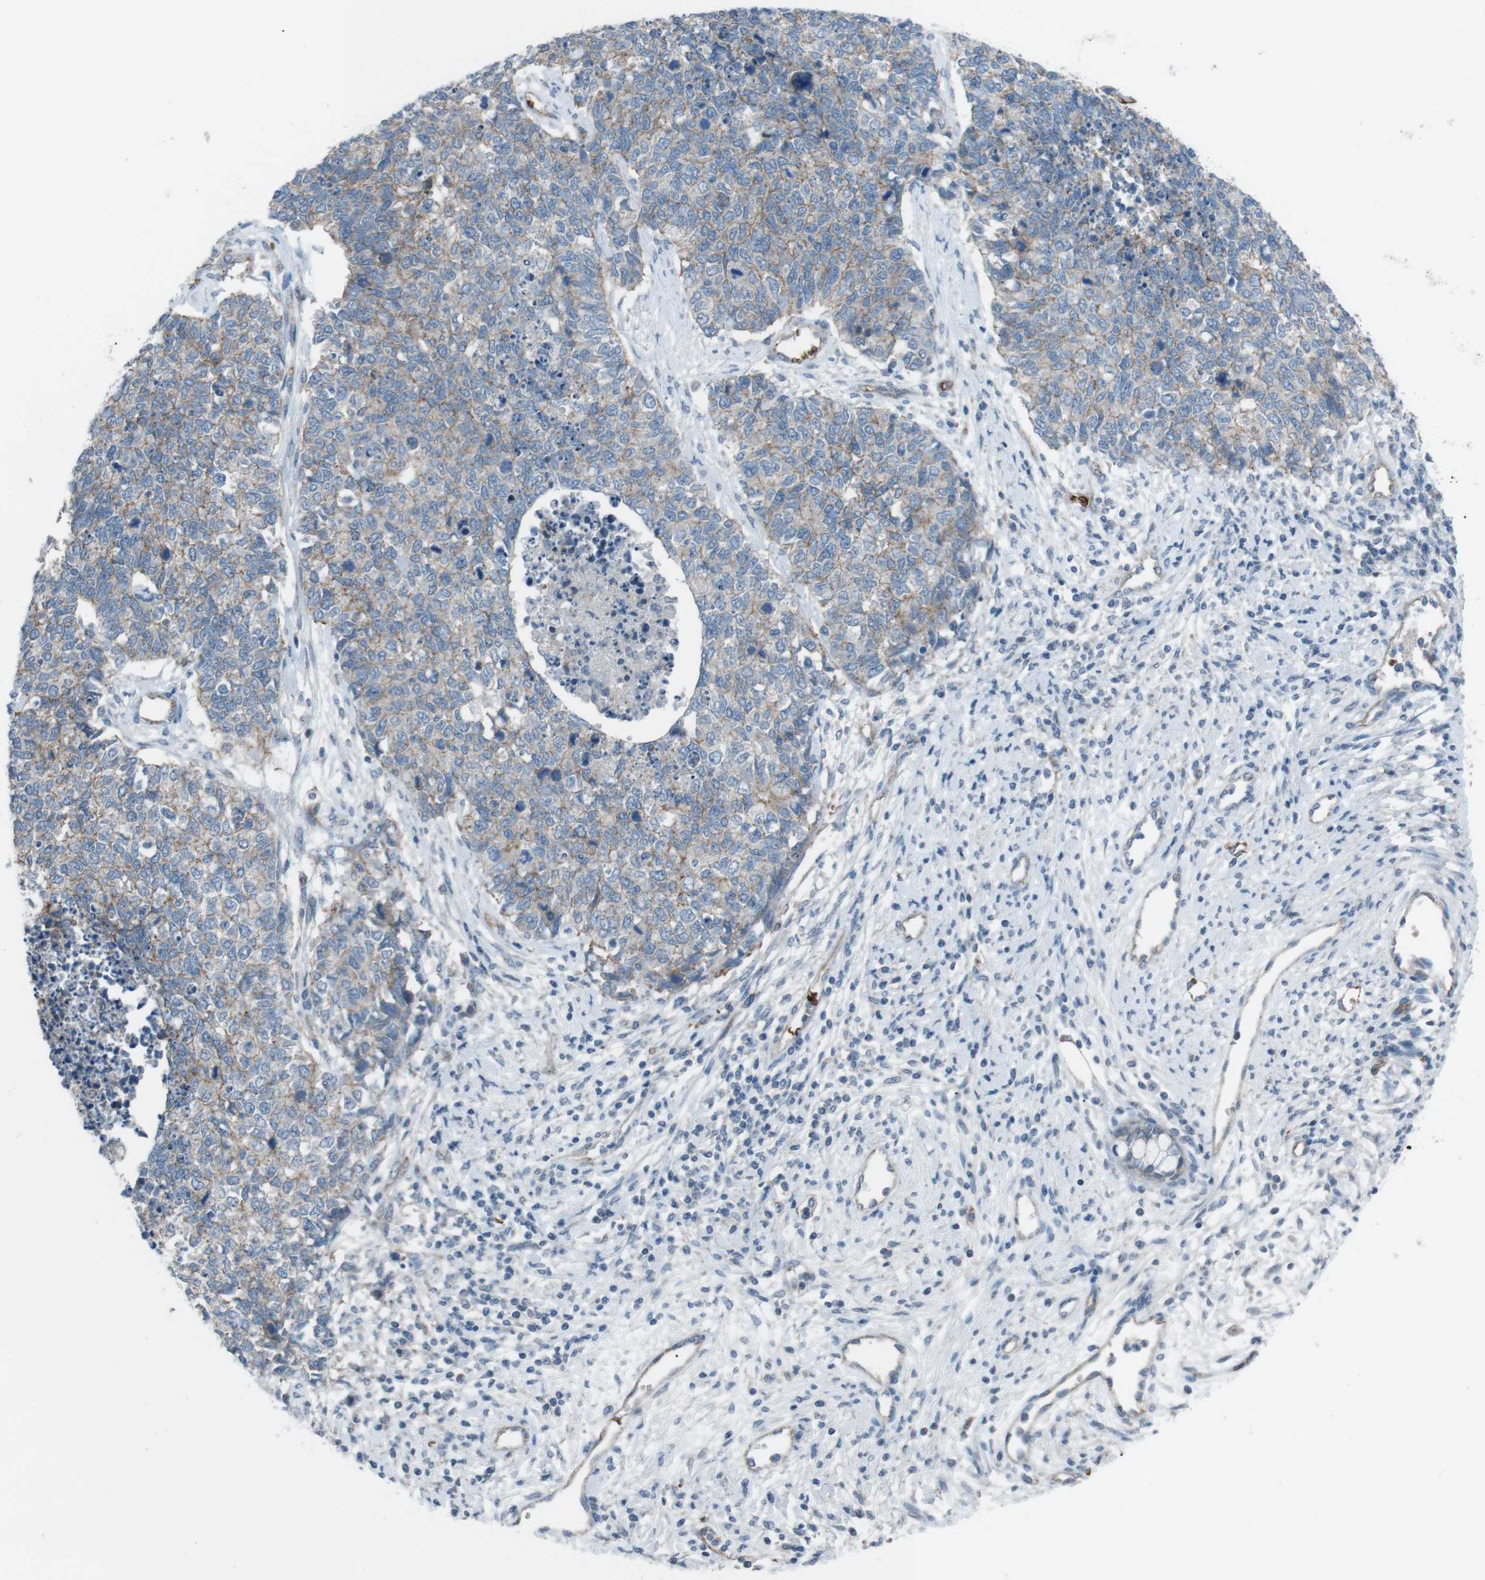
{"staining": {"intensity": "weak", "quantity": "25%-75%", "location": "cytoplasmic/membranous"}, "tissue": "cervical cancer", "cell_type": "Tumor cells", "image_type": "cancer", "snomed": [{"axis": "morphology", "description": "Squamous cell carcinoma, NOS"}, {"axis": "topography", "description": "Cervix"}], "caption": "Squamous cell carcinoma (cervical) stained with IHC exhibits weak cytoplasmic/membranous staining in about 25%-75% of tumor cells. The staining was performed using DAB to visualize the protein expression in brown, while the nuclei were stained in blue with hematoxylin (Magnification: 20x).", "gene": "SPTA1", "patient": {"sex": "female", "age": 63}}